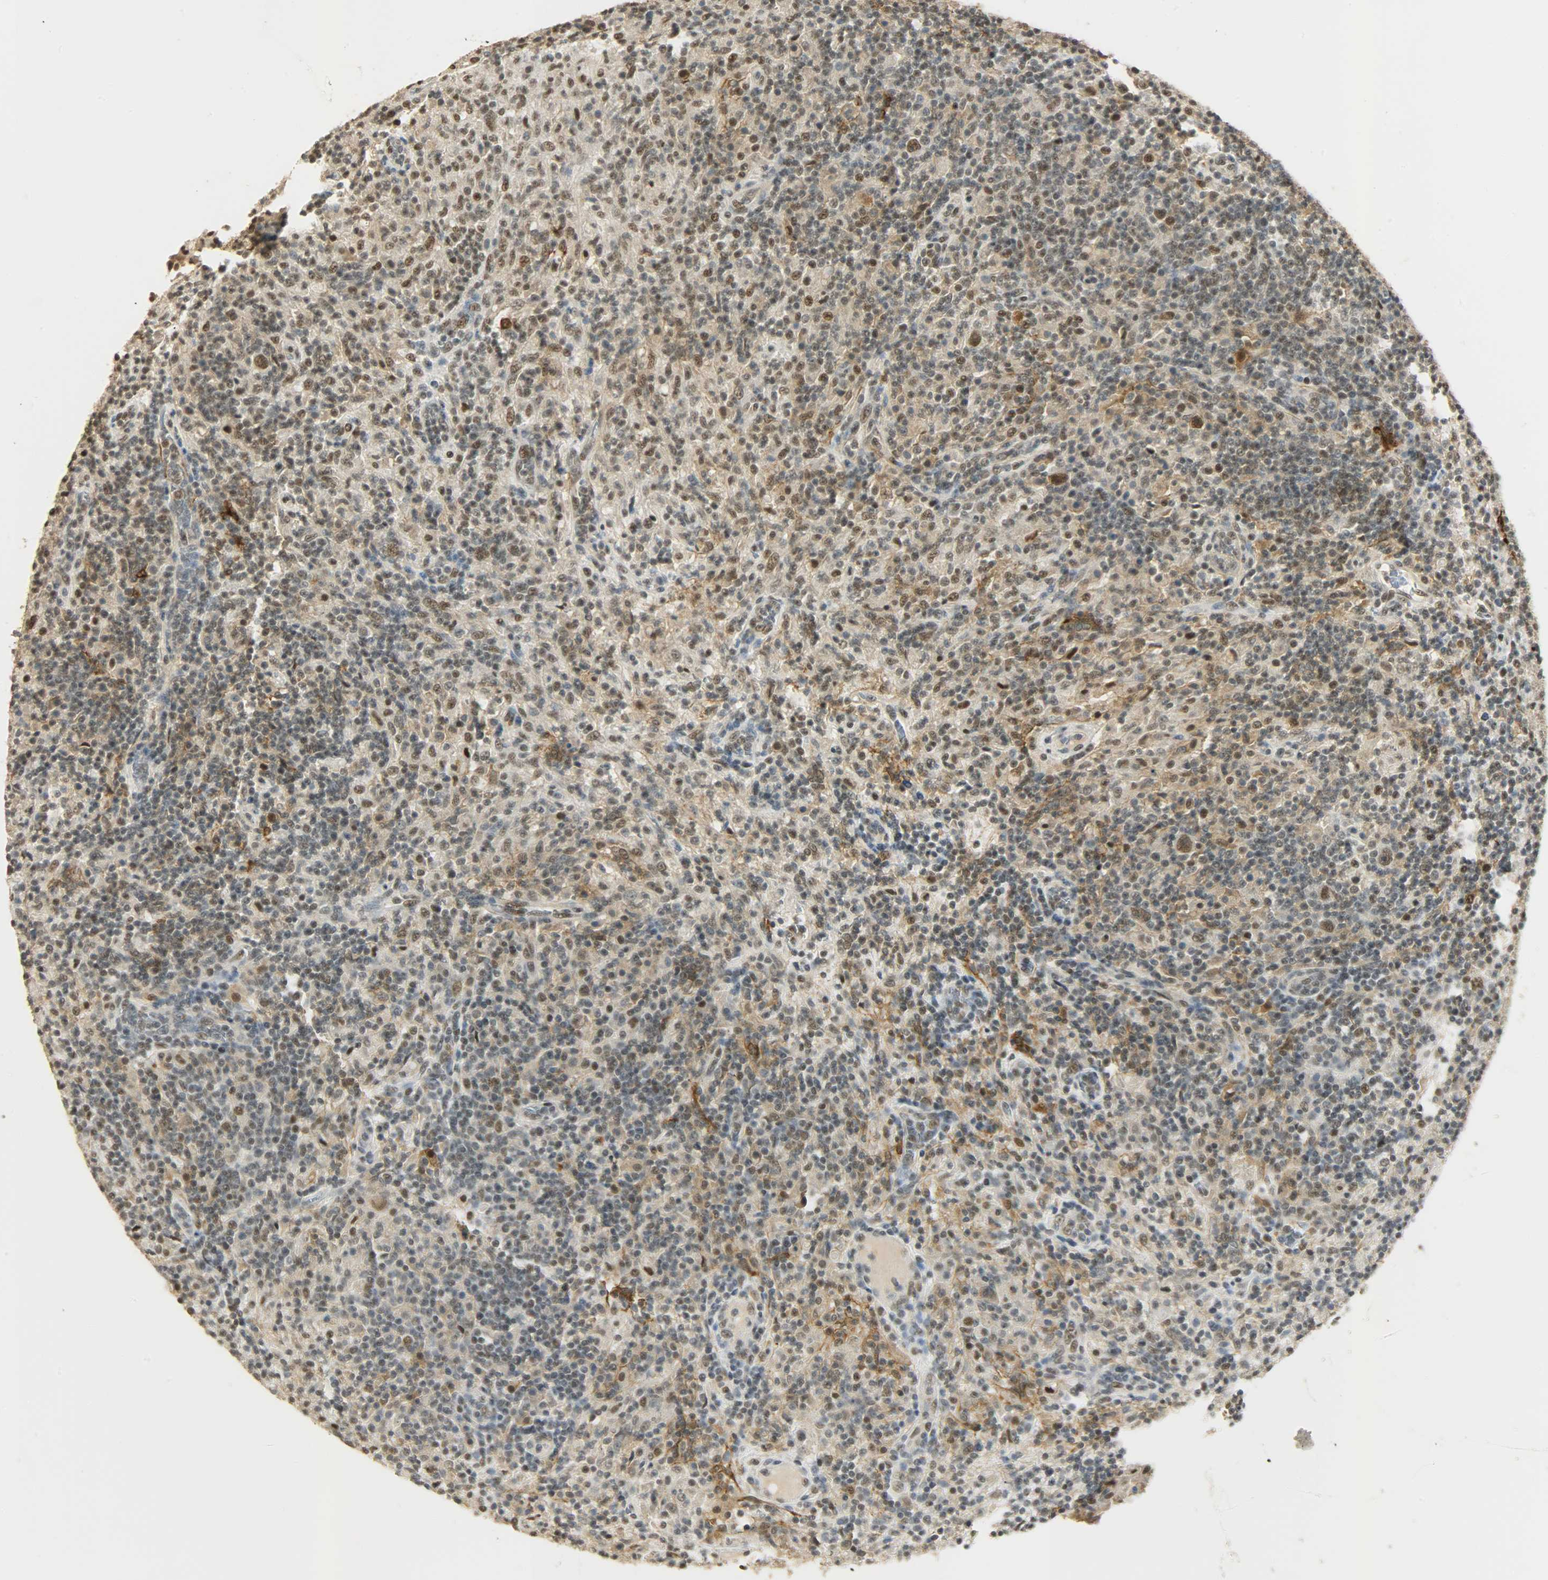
{"staining": {"intensity": "moderate", "quantity": "25%-75%", "location": "nuclear"}, "tissue": "lymphoma", "cell_type": "Tumor cells", "image_type": "cancer", "snomed": [{"axis": "morphology", "description": "Hodgkin's disease, NOS"}, {"axis": "topography", "description": "Lymph node"}], "caption": "Lymphoma stained with DAB (3,3'-diaminobenzidine) IHC displays medium levels of moderate nuclear positivity in approximately 25%-75% of tumor cells. (IHC, brightfield microscopy, high magnification).", "gene": "NGFR", "patient": {"sex": "male", "age": 70}}